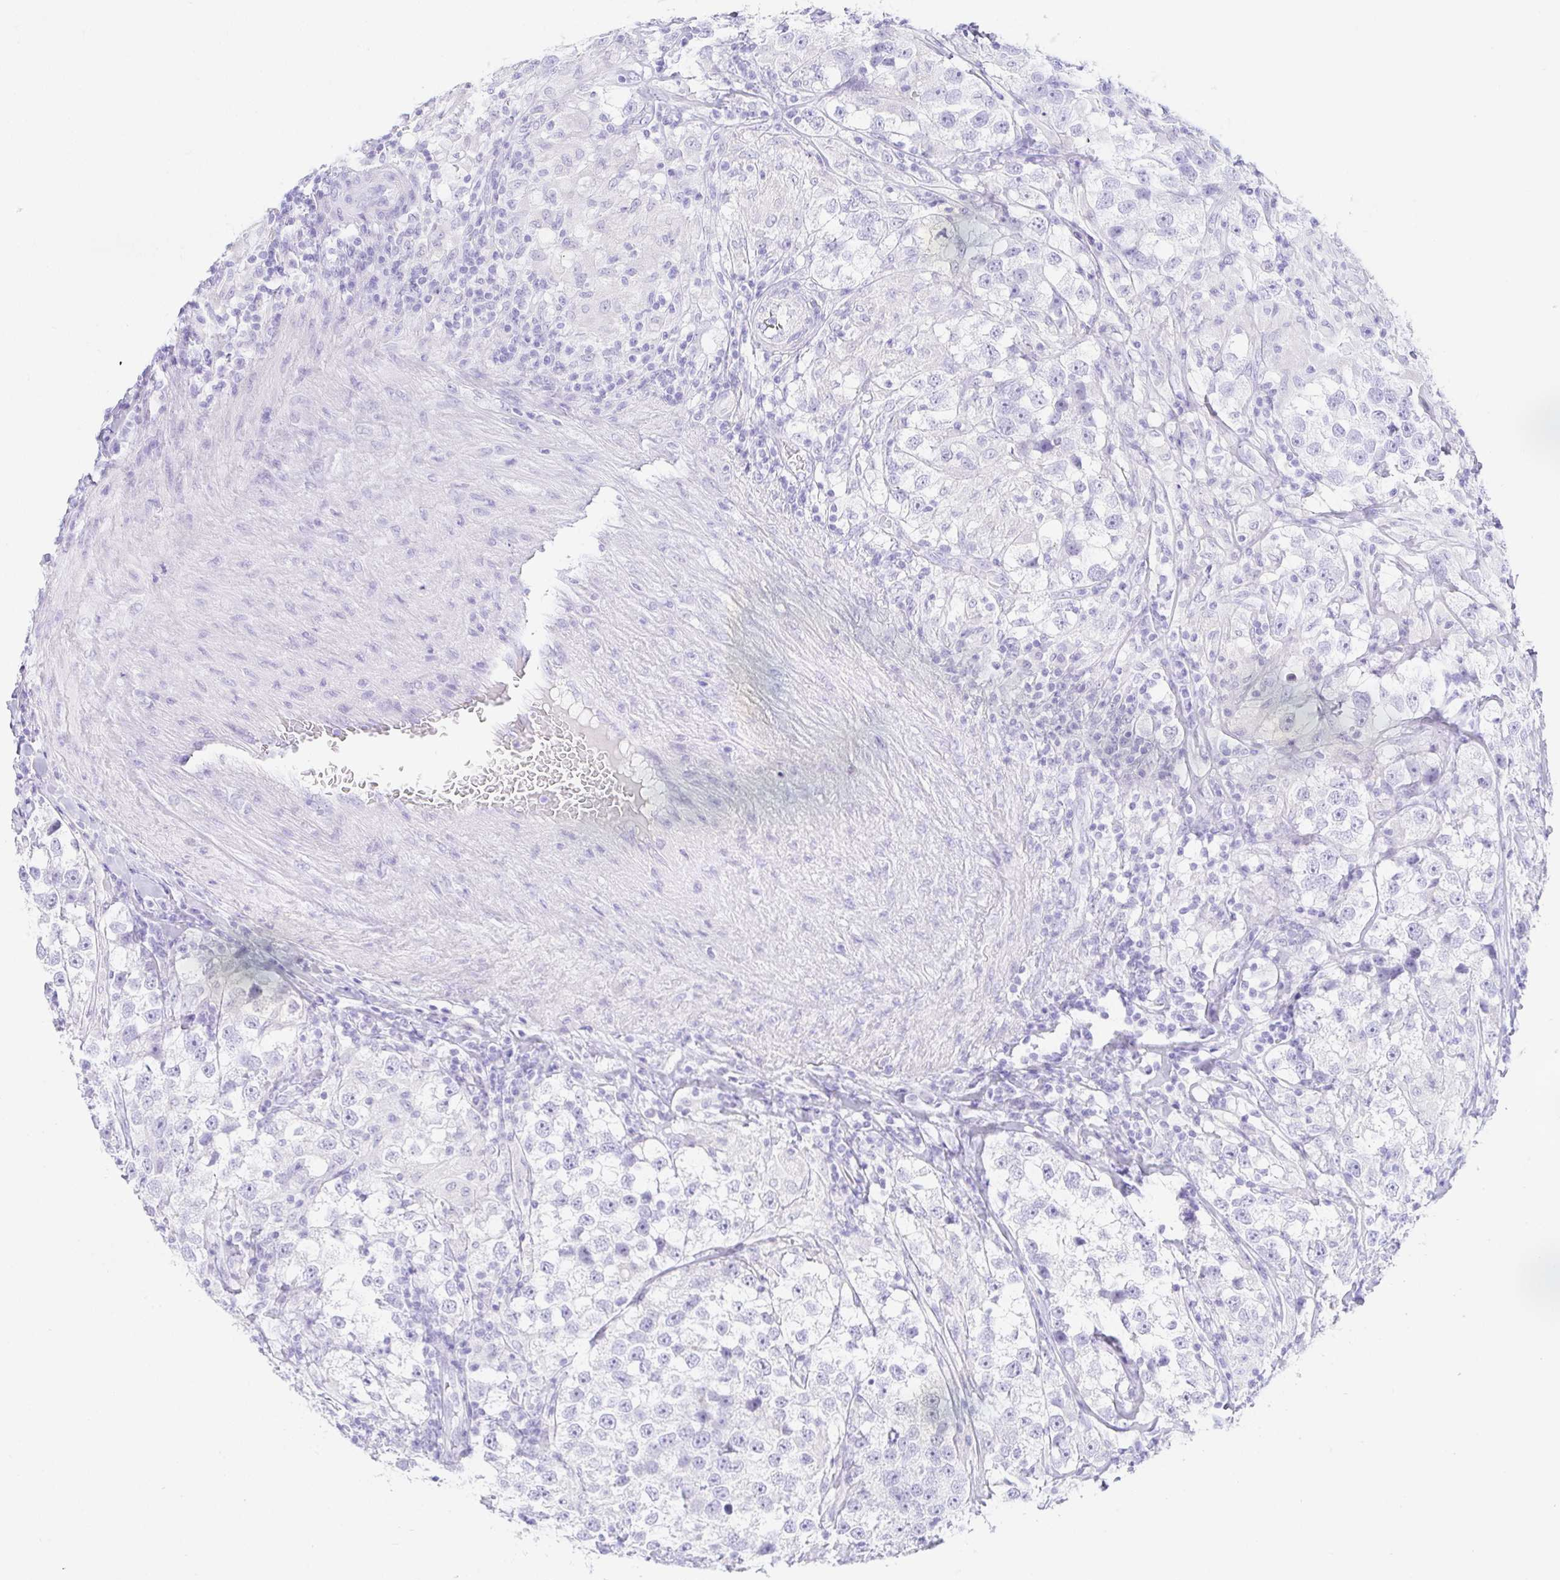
{"staining": {"intensity": "negative", "quantity": "none", "location": "none"}, "tissue": "testis cancer", "cell_type": "Tumor cells", "image_type": "cancer", "snomed": [{"axis": "morphology", "description": "Seminoma, NOS"}, {"axis": "topography", "description": "Testis"}], "caption": "IHC of testis seminoma shows no positivity in tumor cells.", "gene": "PAX8", "patient": {"sex": "male", "age": 46}}